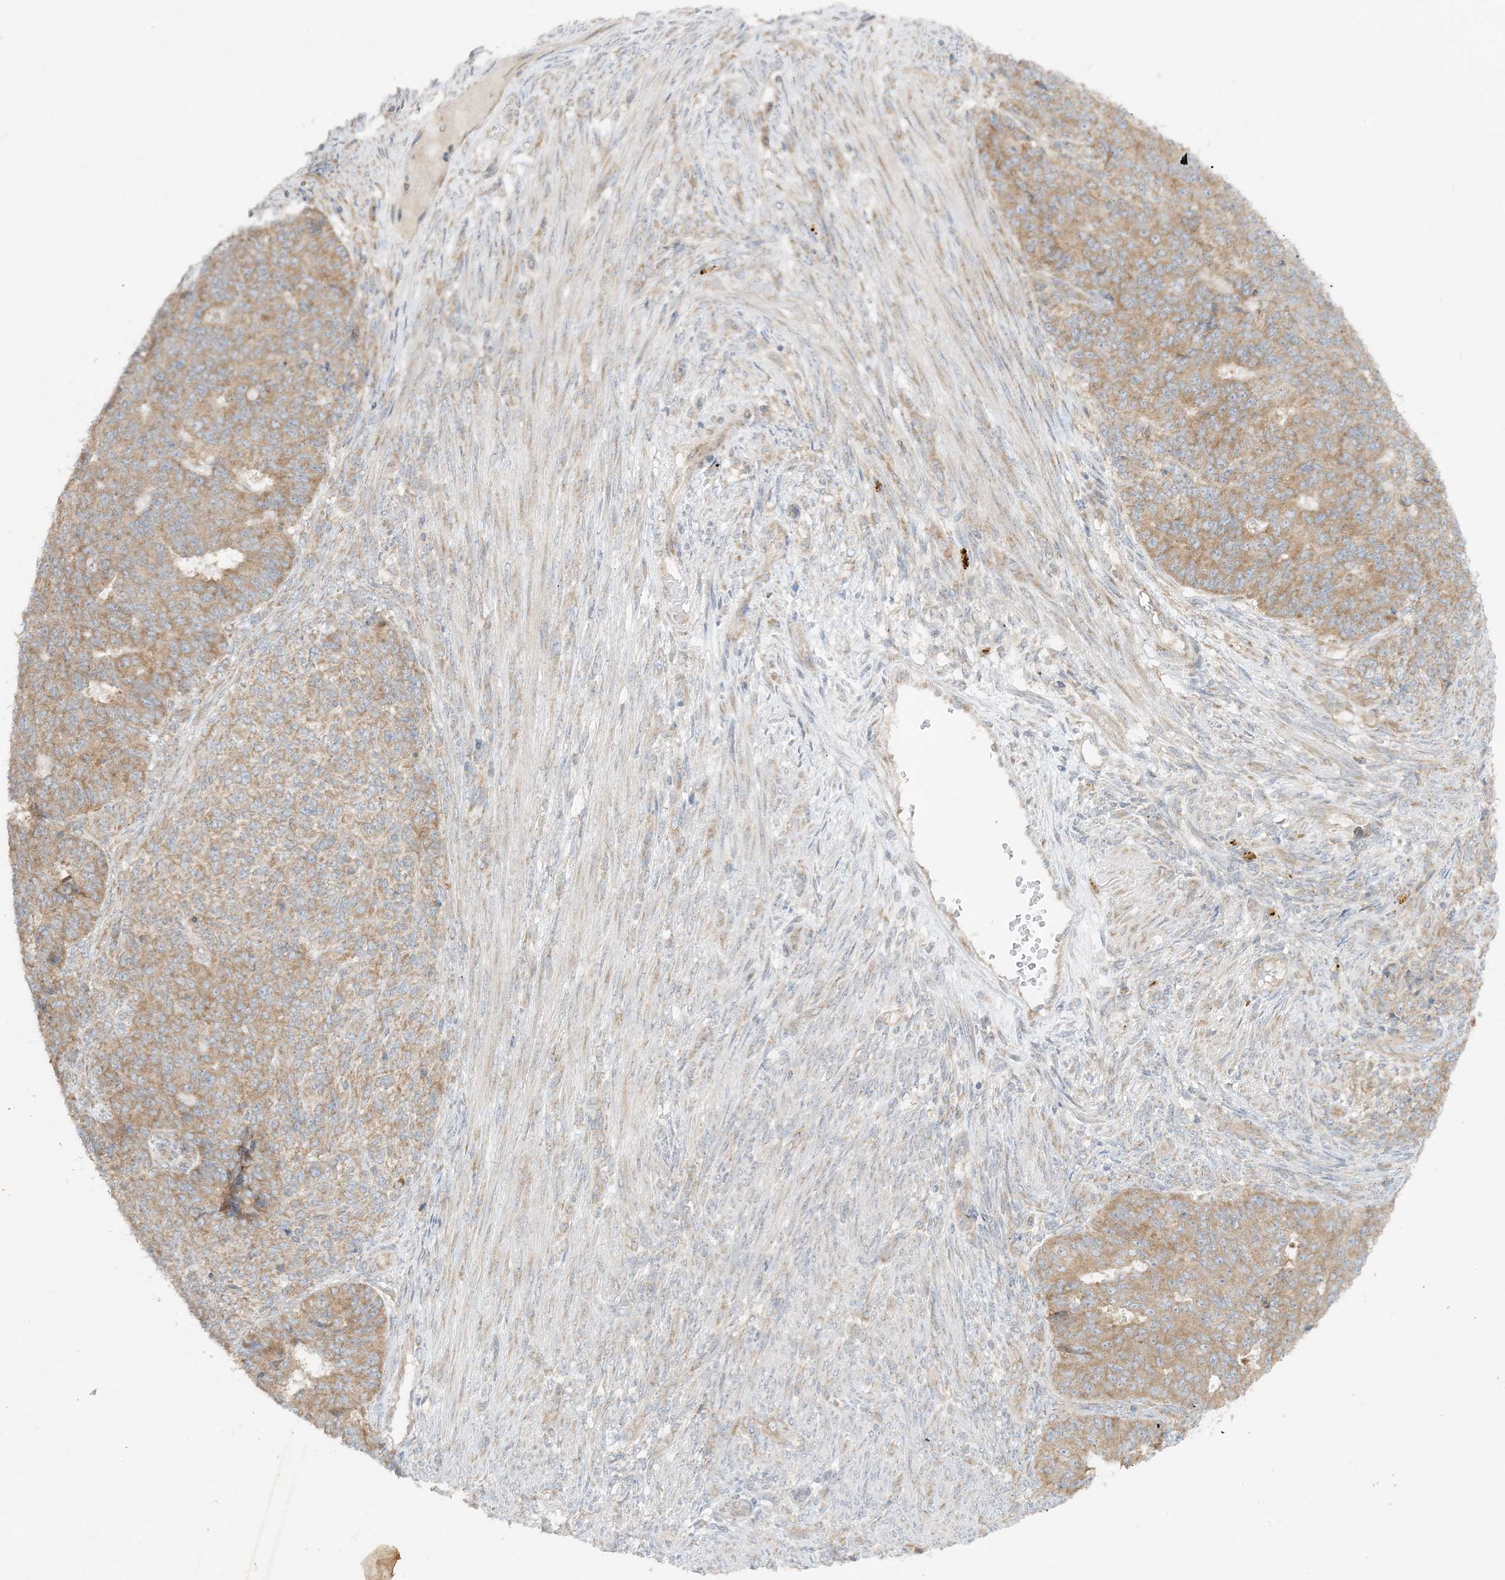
{"staining": {"intensity": "moderate", "quantity": ">75%", "location": "cytoplasmic/membranous"}, "tissue": "endometrial cancer", "cell_type": "Tumor cells", "image_type": "cancer", "snomed": [{"axis": "morphology", "description": "Adenocarcinoma, NOS"}, {"axis": "topography", "description": "Endometrium"}], "caption": "Endometrial cancer (adenocarcinoma) tissue exhibits moderate cytoplasmic/membranous positivity in about >75% of tumor cells, visualized by immunohistochemistry.", "gene": "RPP40", "patient": {"sex": "female", "age": 32}}